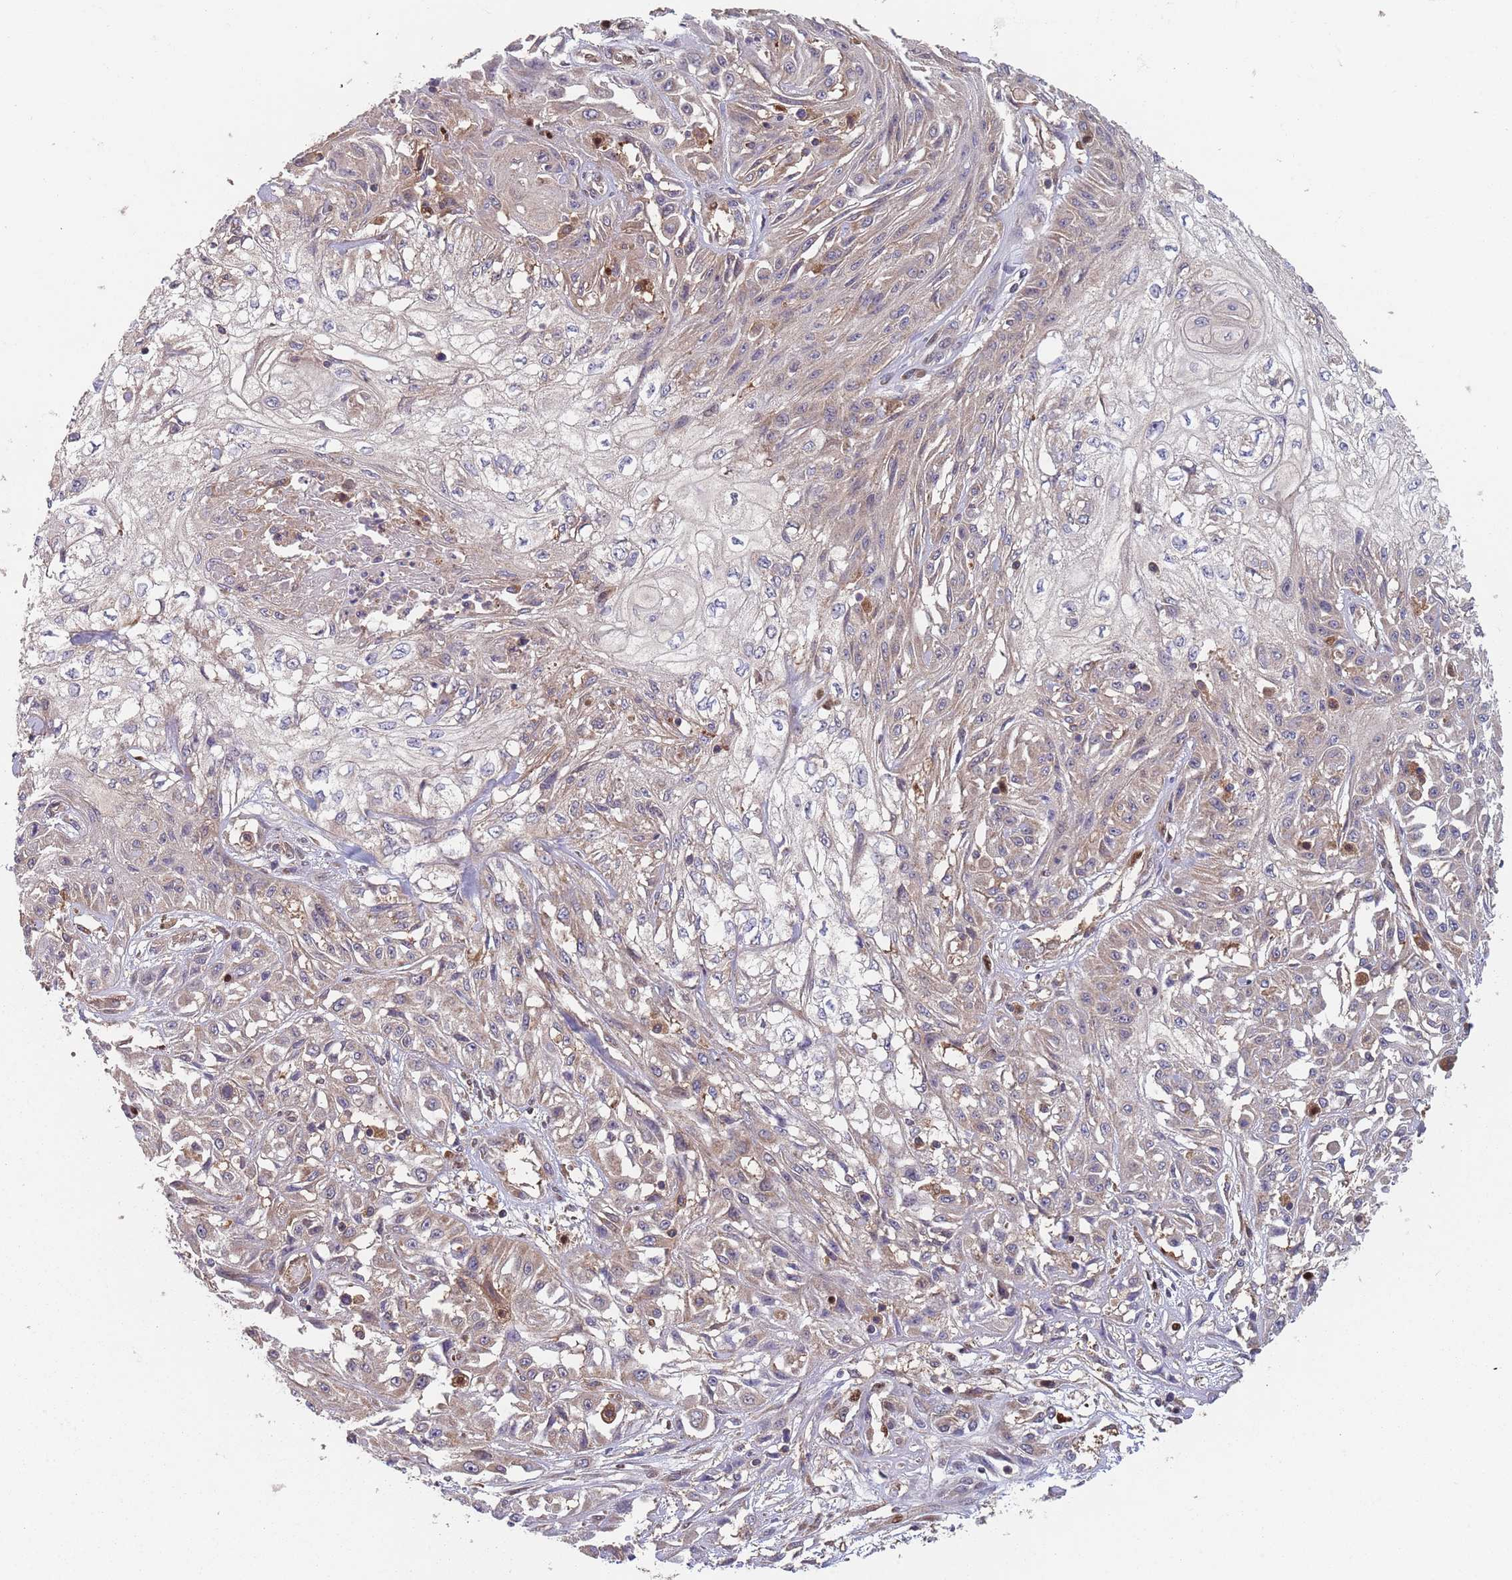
{"staining": {"intensity": "negative", "quantity": "none", "location": "none"}, "tissue": "skin cancer", "cell_type": "Tumor cells", "image_type": "cancer", "snomed": [{"axis": "morphology", "description": "Squamous cell carcinoma, NOS"}, {"axis": "morphology", "description": "Squamous cell carcinoma, metastatic, NOS"}, {"axis": "topography", "description": "Skin"}, {"axis": "topography", "description": "Lymph node"}], "caption": "Tumor cells show no significant expression in skin cancer.", "gene": "GDI2", "patient": {"sex": "male", "age": 75}}